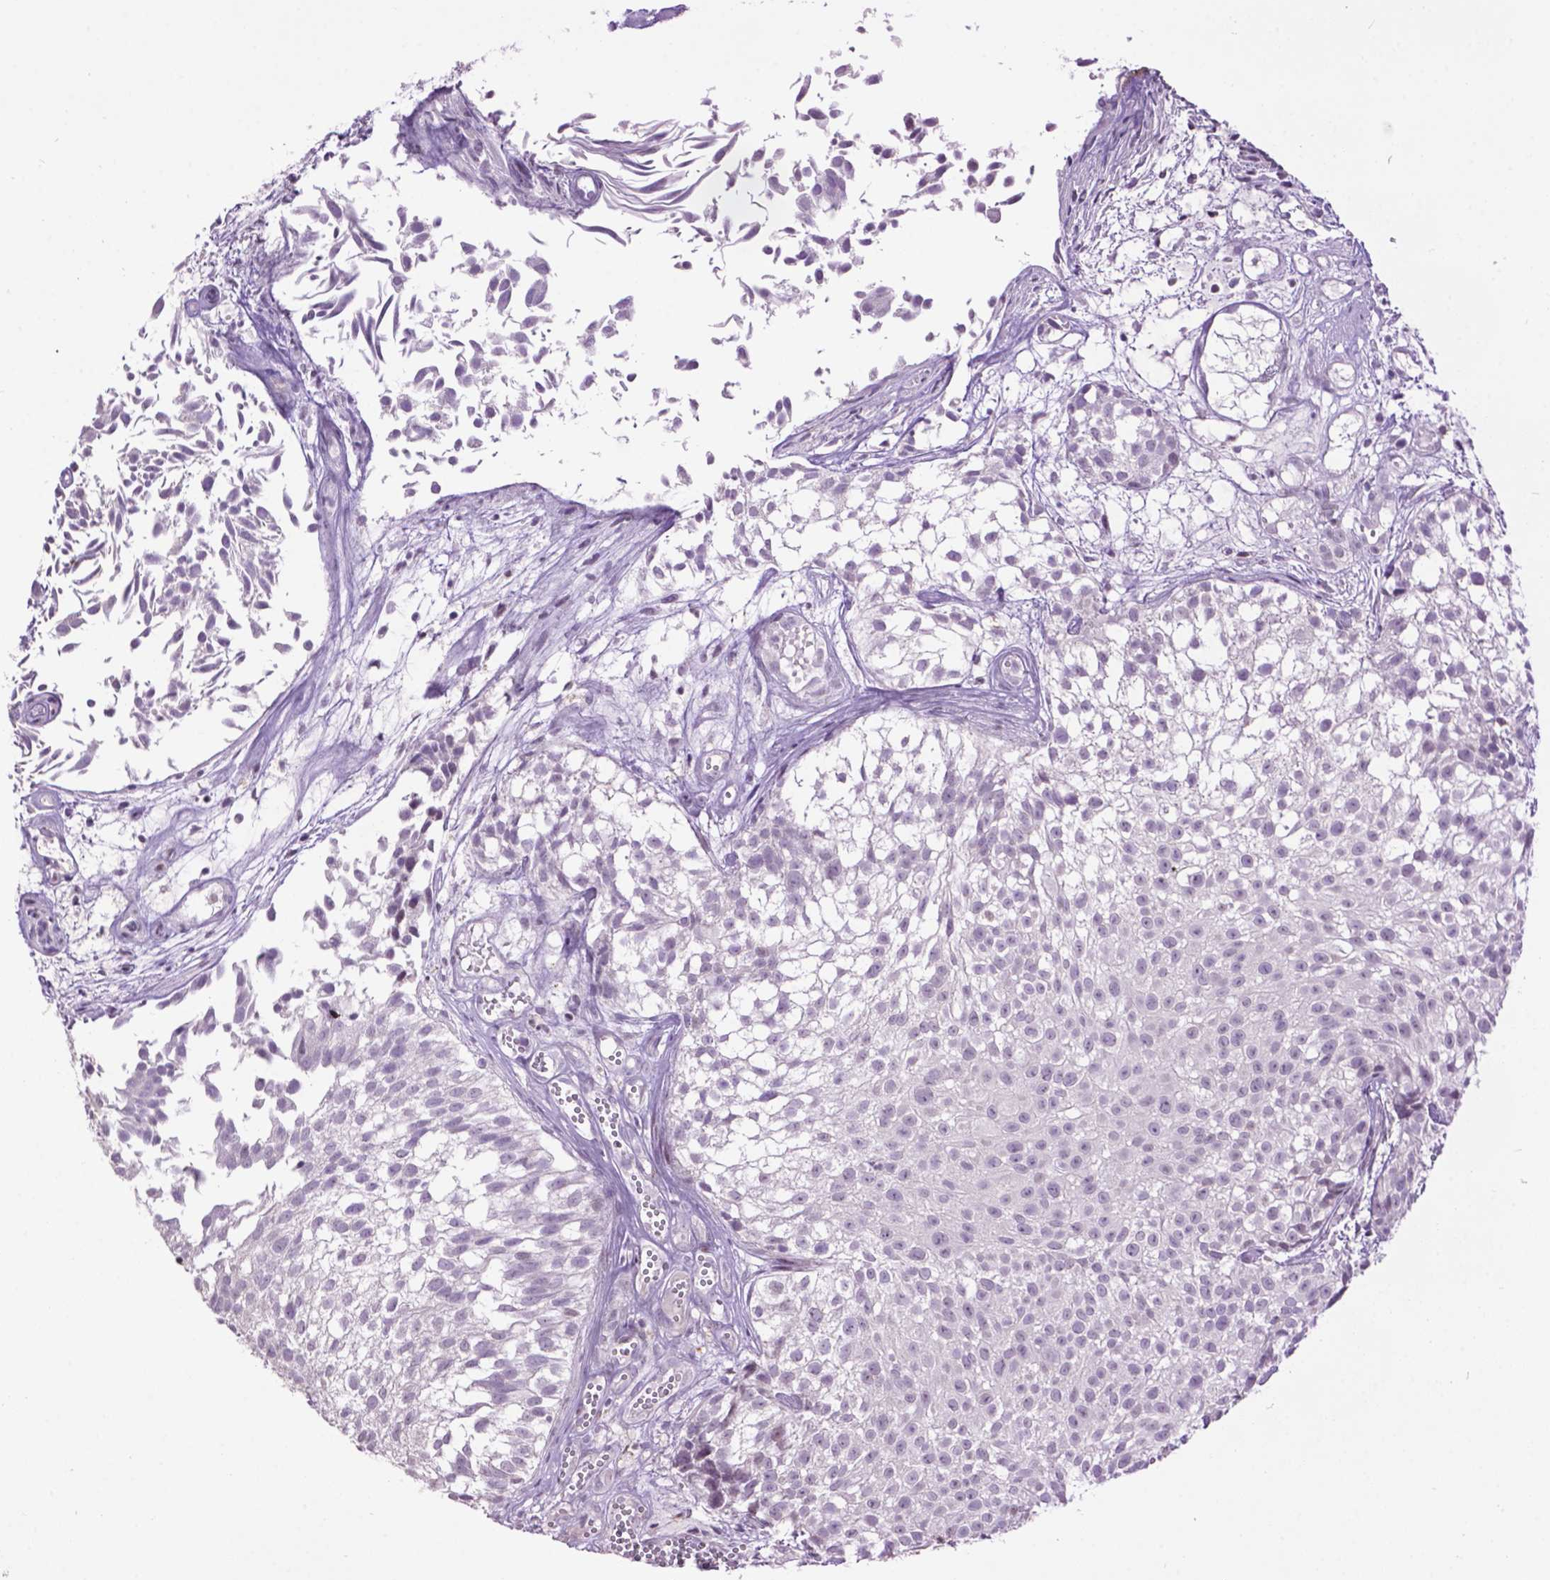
{"staining": {"intensity": "negative", "quantity": "none", "location": "none"}, "tissue": "urothelial cancer", "cell_type": "Tumor cells", "image_type": "cancer", "snomed": [{"axis": "morphology", "description": "Urothelial carcinoma, Low grade"}, {"axis": "topography", "description": "Urinary bladder"}], "caption": "There is no significant expression in tumor cells of urothelial cancer.", "gene": "TH", "patient": {"sex": "male", "age": 70}}